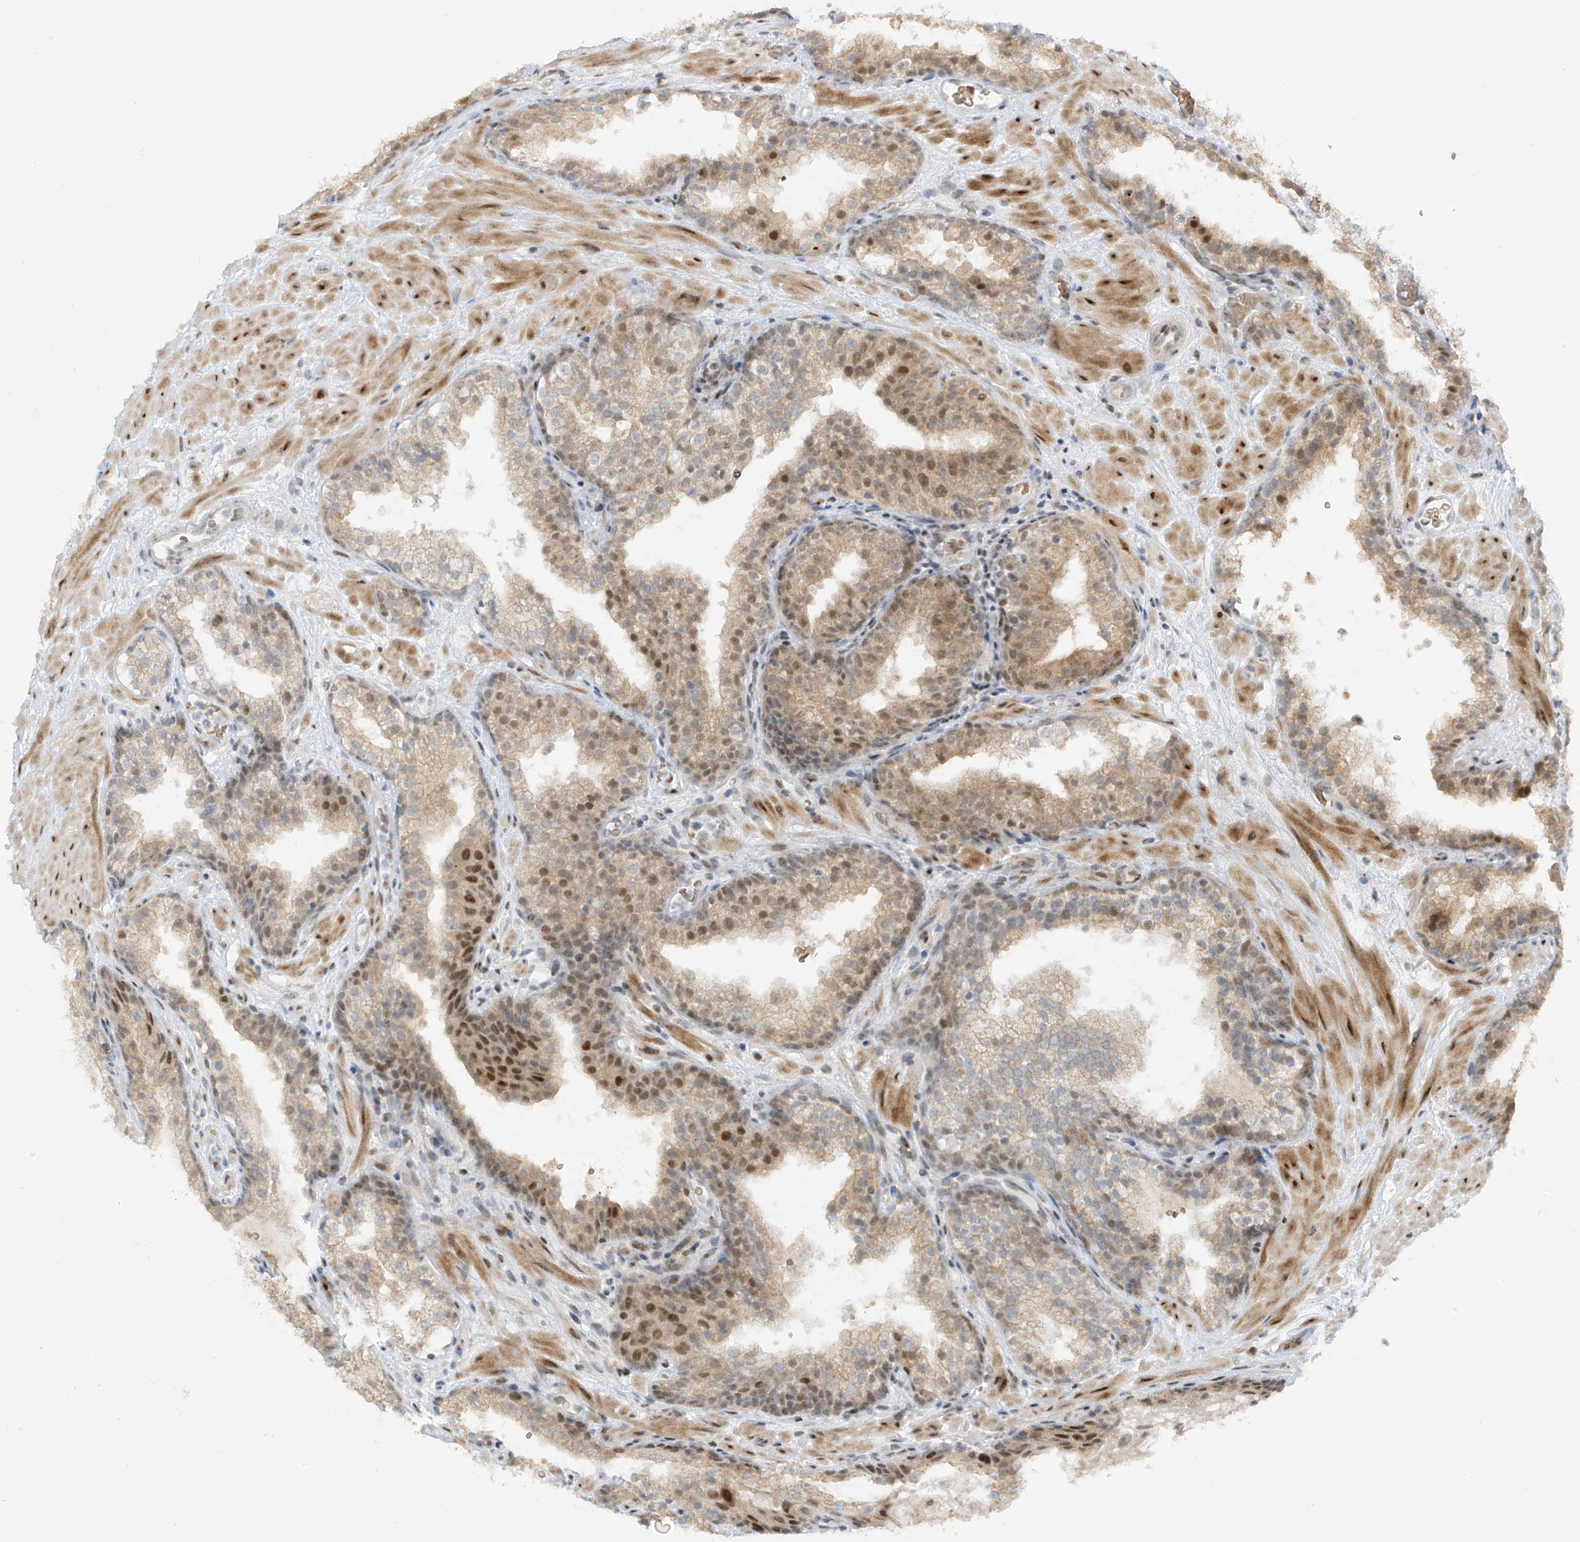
{"staining": {"intensity": "weak", "quantity": "25%-75%", "location": "cytoplasmic/membranous,nuclear"}, "tissue": "prostate cancer", "cell_type": "Tumor cells", "image_type": "cancer", "snomed": [{"axis": "morphology", "description": "Adenocarcinoma, High grade"}, {"axis": "topography", "description": "Prostate"}], "caption": "Prostate high-grade adenocarcinoma stained with DAB IHC reveals low levels of weak cytoplasmic/membranous and nuclear expression in about 25%-75% of tumor cells.", "gene": "ZCWPW2", "patient": {"sex": "male", "age": 56}}